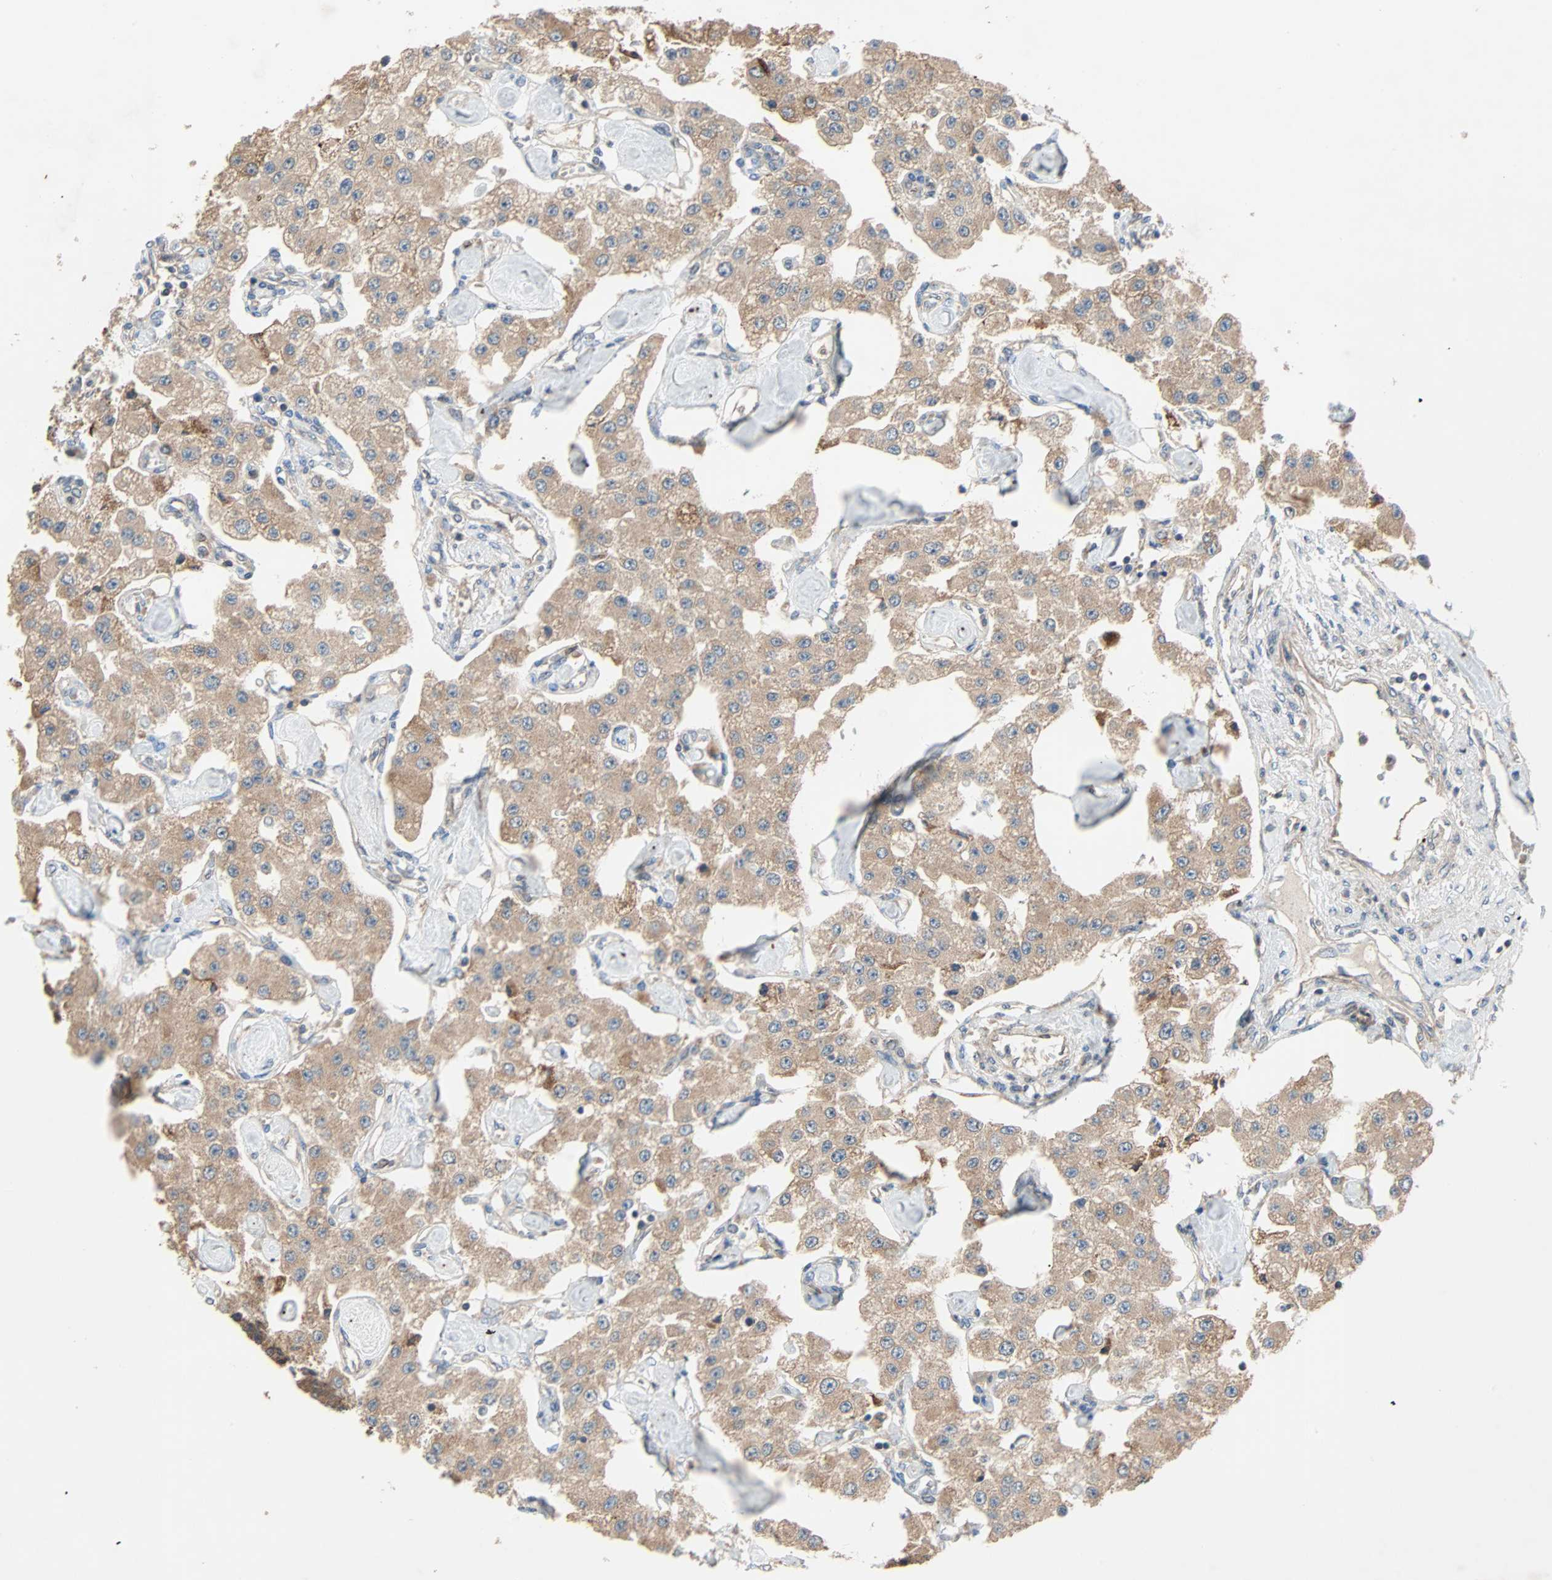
{"staining": {"intensity": "weak", "quantity": ">75%", "location": "cytoplasmic/membranous"}, "tissue": "carcinoid", "cell_type": "Tumor cells", "image_type": "cancer", "snomed": [{"axis": "morphology", "description": "Carcinoid, malignant, NOS"}, {"axis": "topography", "description": "Pancreas"}], "caption": "Immunohistochemical staining of malignant carcinoid demonstrates low levels of weak cytoplasmic/membranous protein positivity in about >75% of tumor cells.", "gene": "XYLT1", "patient": {"sex": "male", "age": 41}}